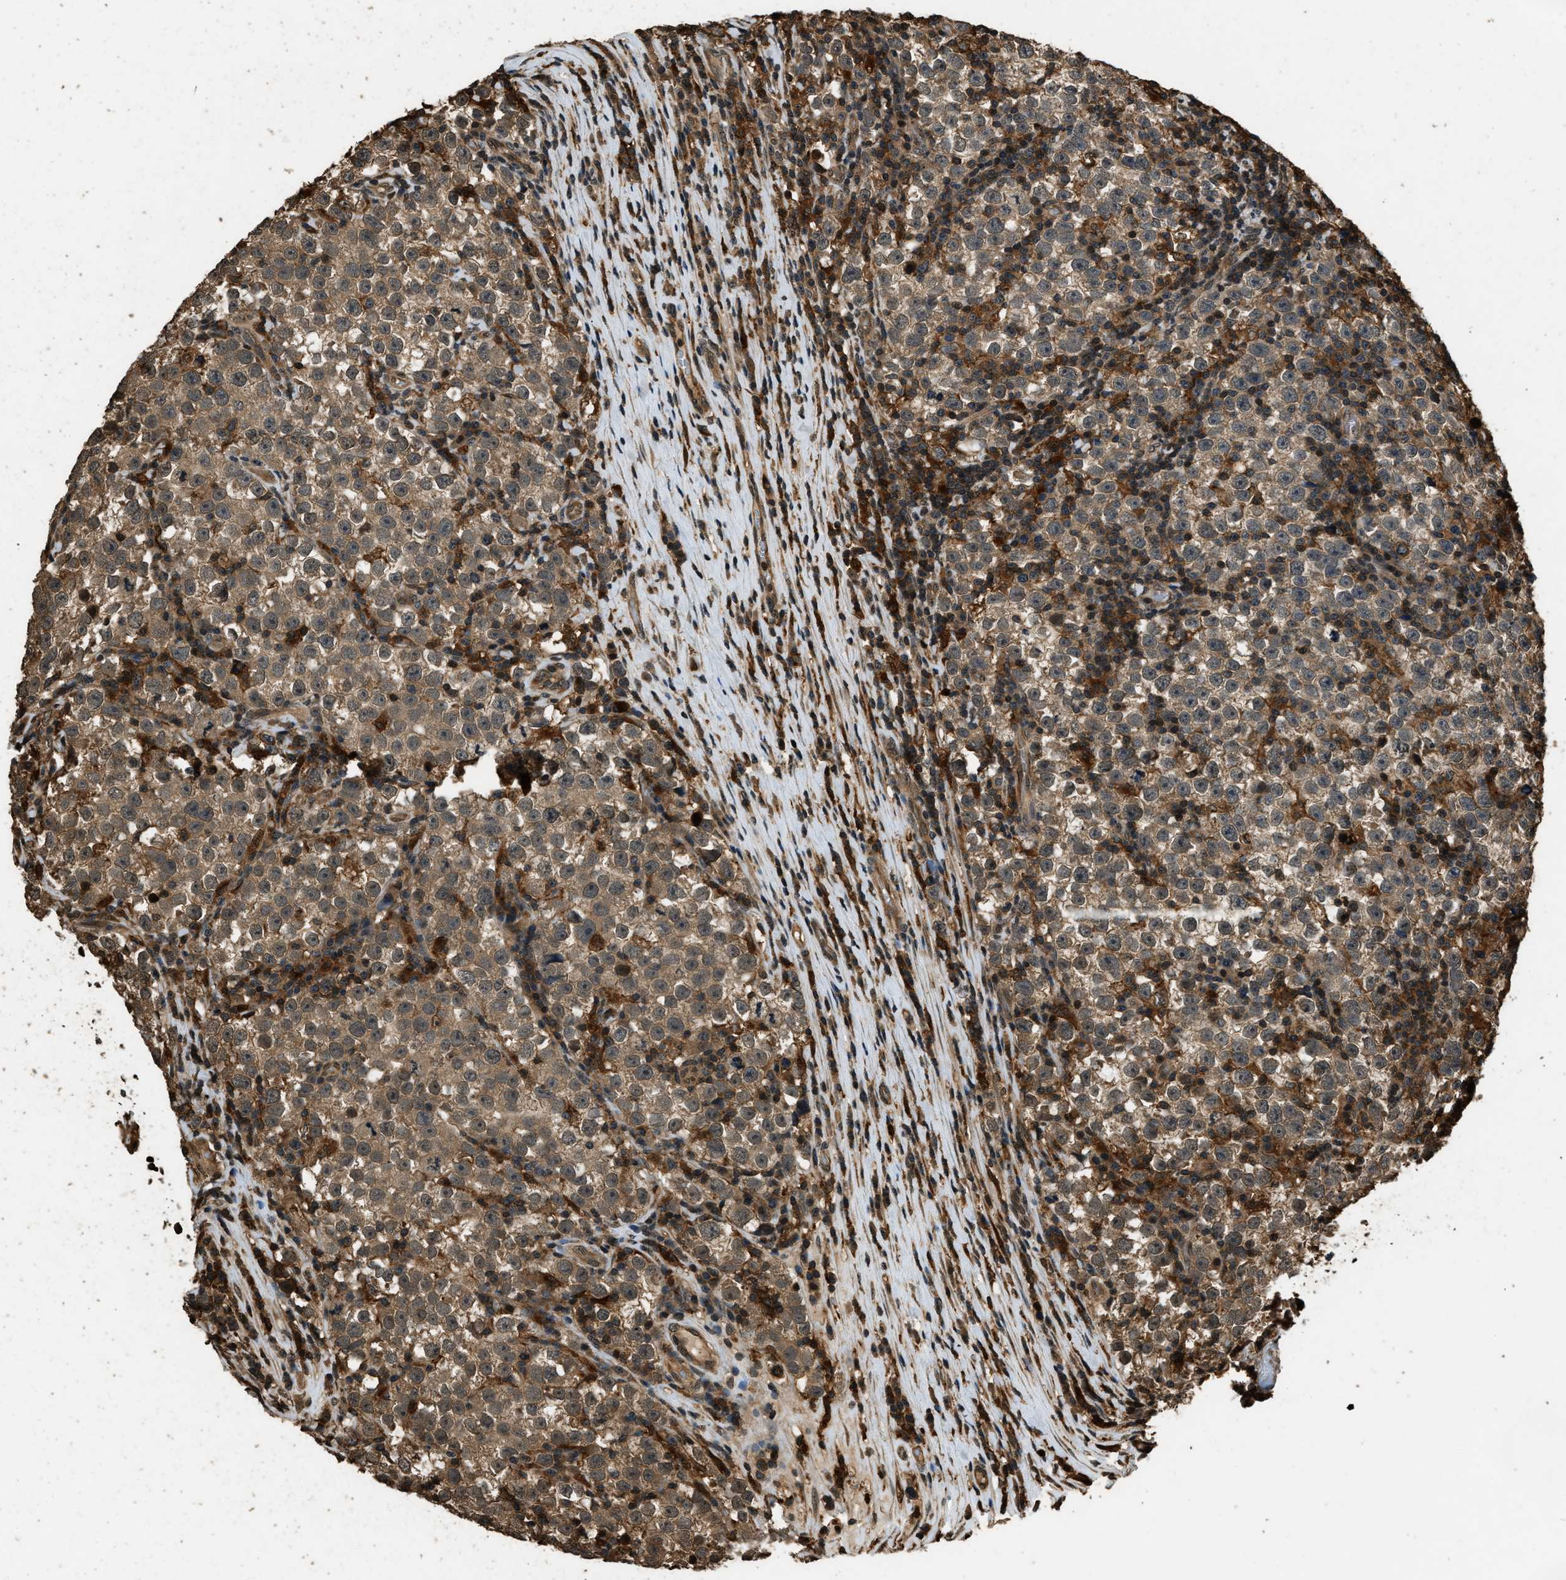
{"staining": {"intensity": "weak", "quantity": ">75%", "location": "cytoplasmic/membranous"}, "tissue": "testis cancer", "cell_type": "Tumor cells", "image_type": "cancer", "snomed": [{"axis": "morphology", "description": "Normal tissue, NOS"}, {"axis": "morphology", "description": "Seminoma, NOS"}, {"axis": "topography", "description": "Testis"}], "caption": "High-power microscopy captured an immunohistochemistry histopathology image of testis cancer (seminoma), revealing weak cytoplasmic/membranous positivity in about >75% of tumor cells.", "gene": "RAP2A", "patient": {"sex": "male", "age": 43}}